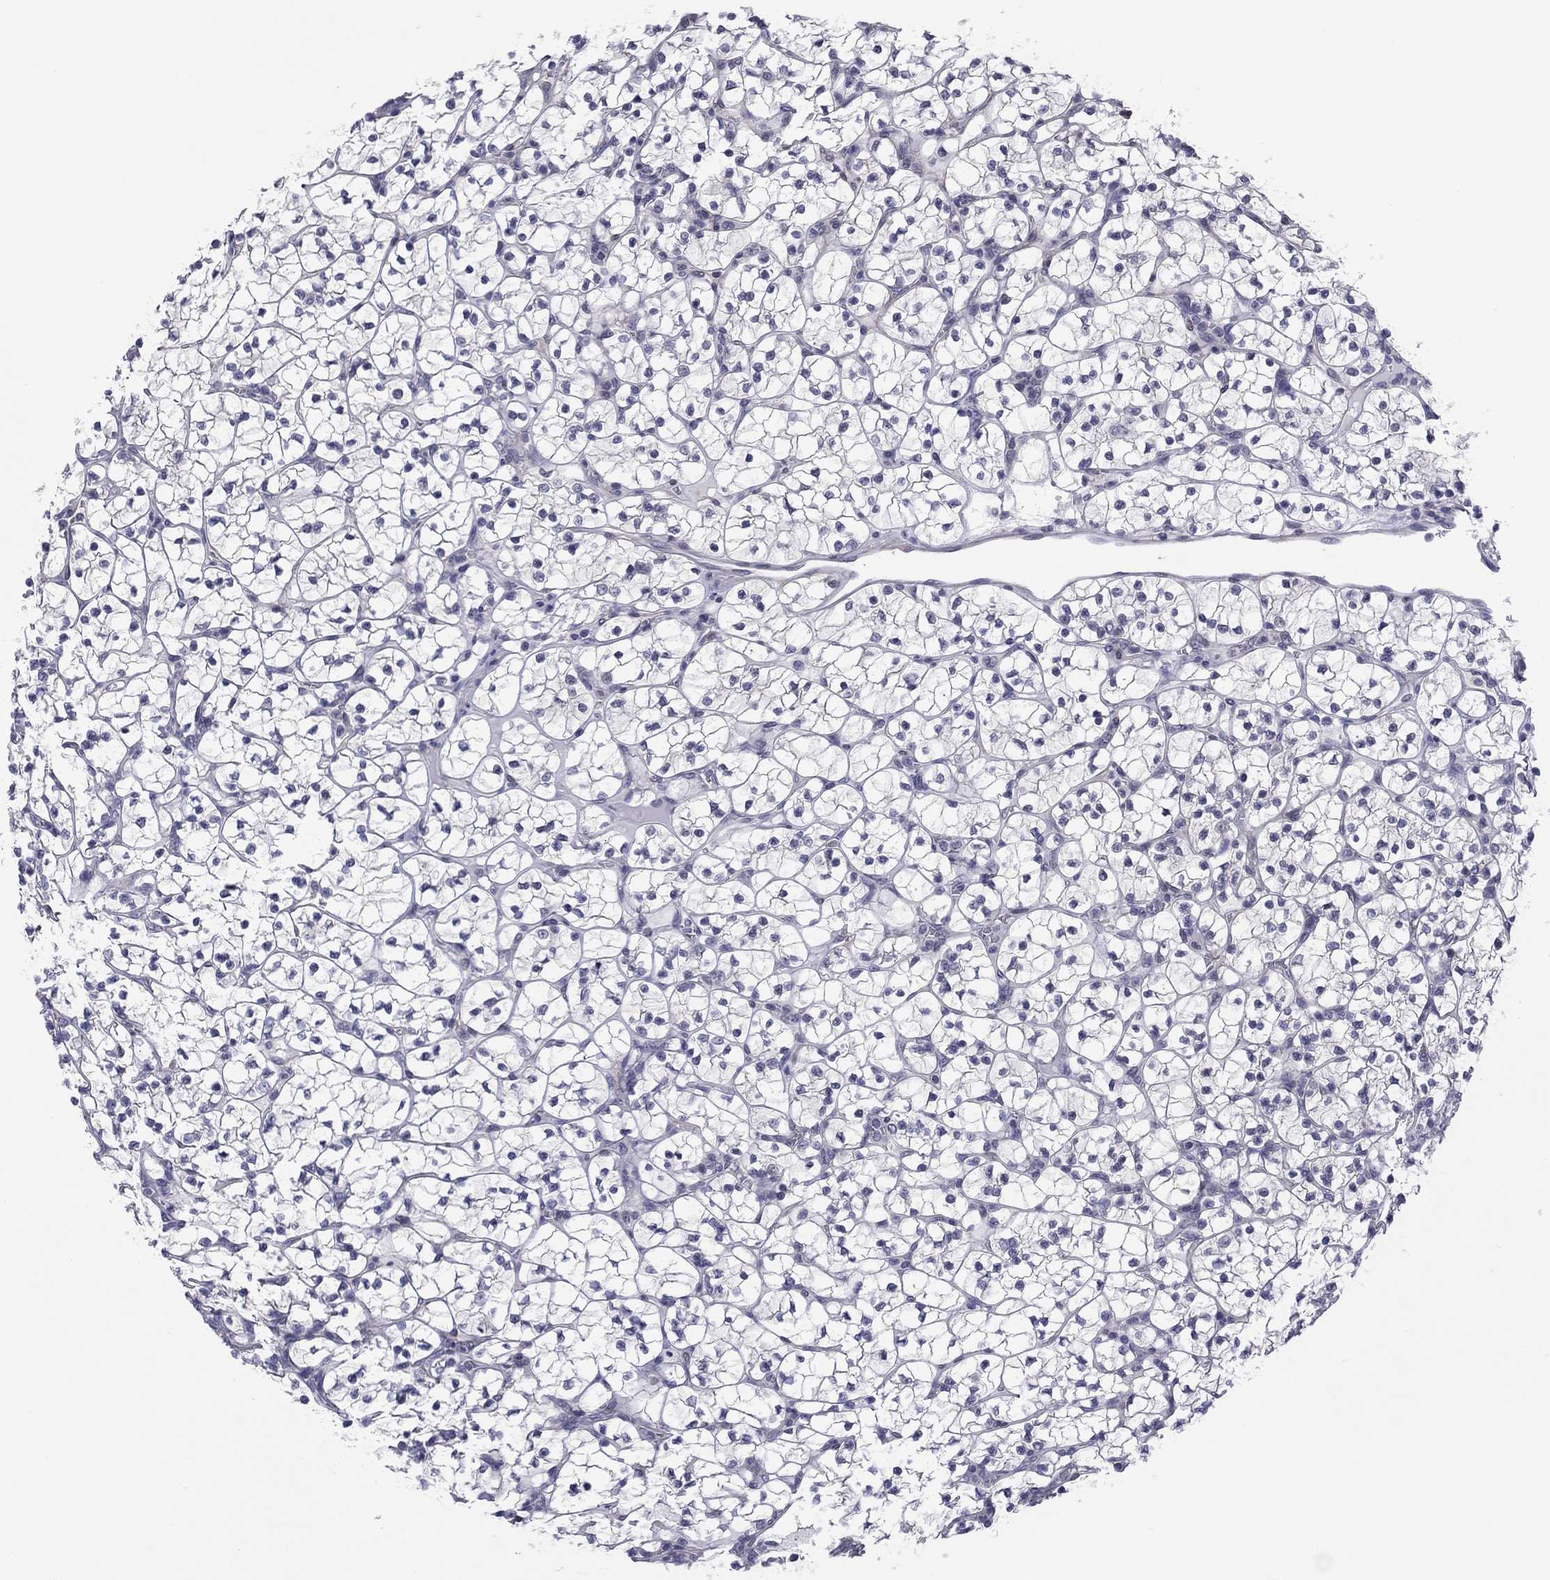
{"staining": {"intensity": "negative", "quantity": "none", "location": "none"}, "tissue": "renal cancer", "cell_type": "Tumor cells", "image_type": "cancer", "snomed": [{"axis": "morphology", "description": "Adenocarcinoma, NOS"}, {"axis": "topography", "description": "Kidney"}], "caption": "This photomicrograph is of renal cancer stained with immunohistochemistry (IHC) to label a protein in brown with the nuclei are counter-stained blue. There is no positivity in tumor cells.", "gene": "POU5F2", "patient": {"sex": "female", "age": 89}}